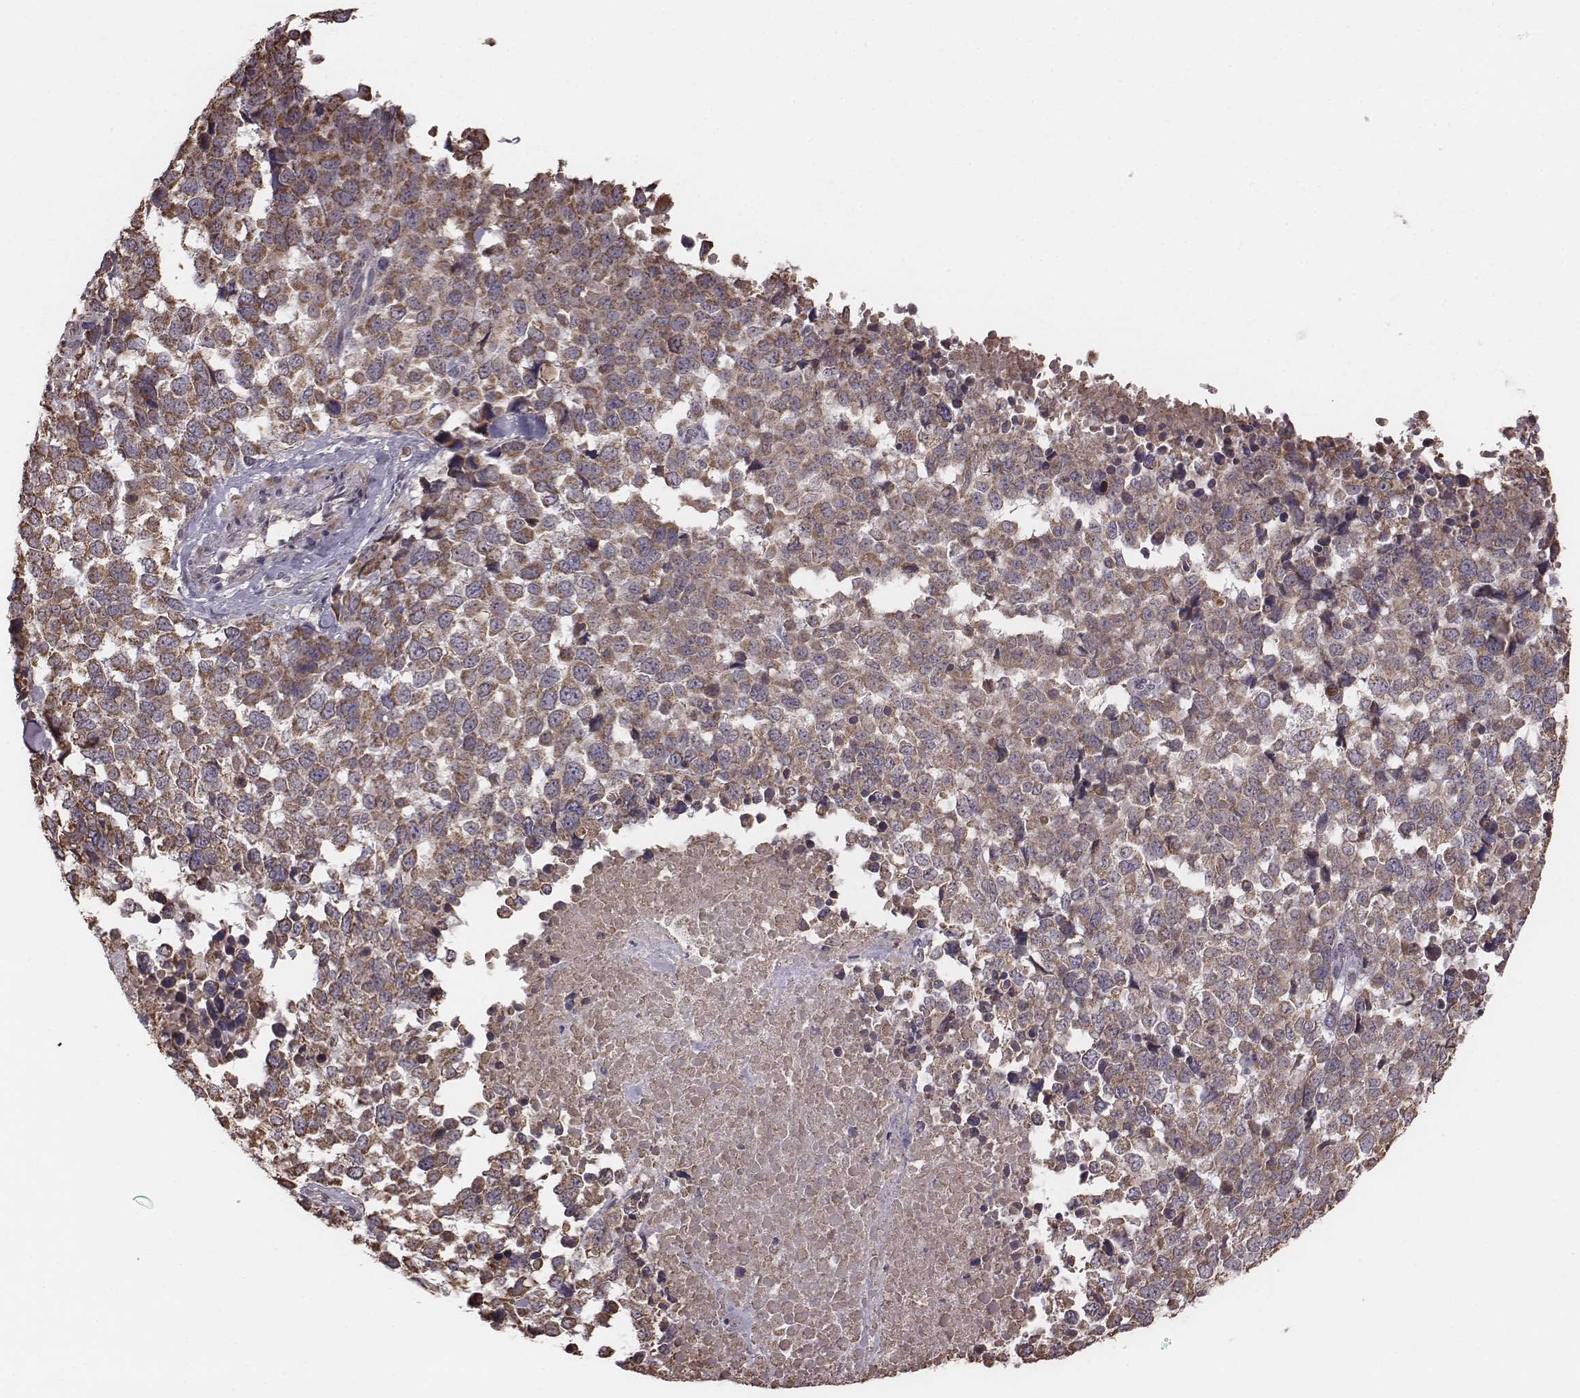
{"staining": {"intensity": "moderate", "quantity": ">75%", "location": "cytoplasmic/membranous"}, "tissue": "melanoma", "cell_type": "Tumor cells", "image_type": "cancer", "snomed": [{"axis": "morphology", "description": "Malignant melanoma, Metastatic site"}, {"axis": "topography", "description": "Skin"}], "caption": "Melanoma tissue demonstrates moderate cytoplasmic/membranous positivity in about >75% of tumor cells (IHC, brightfield microscopy, high magnification).", "gene": "PDCD2L", "patient": {"sex": "male", "age": 84}}